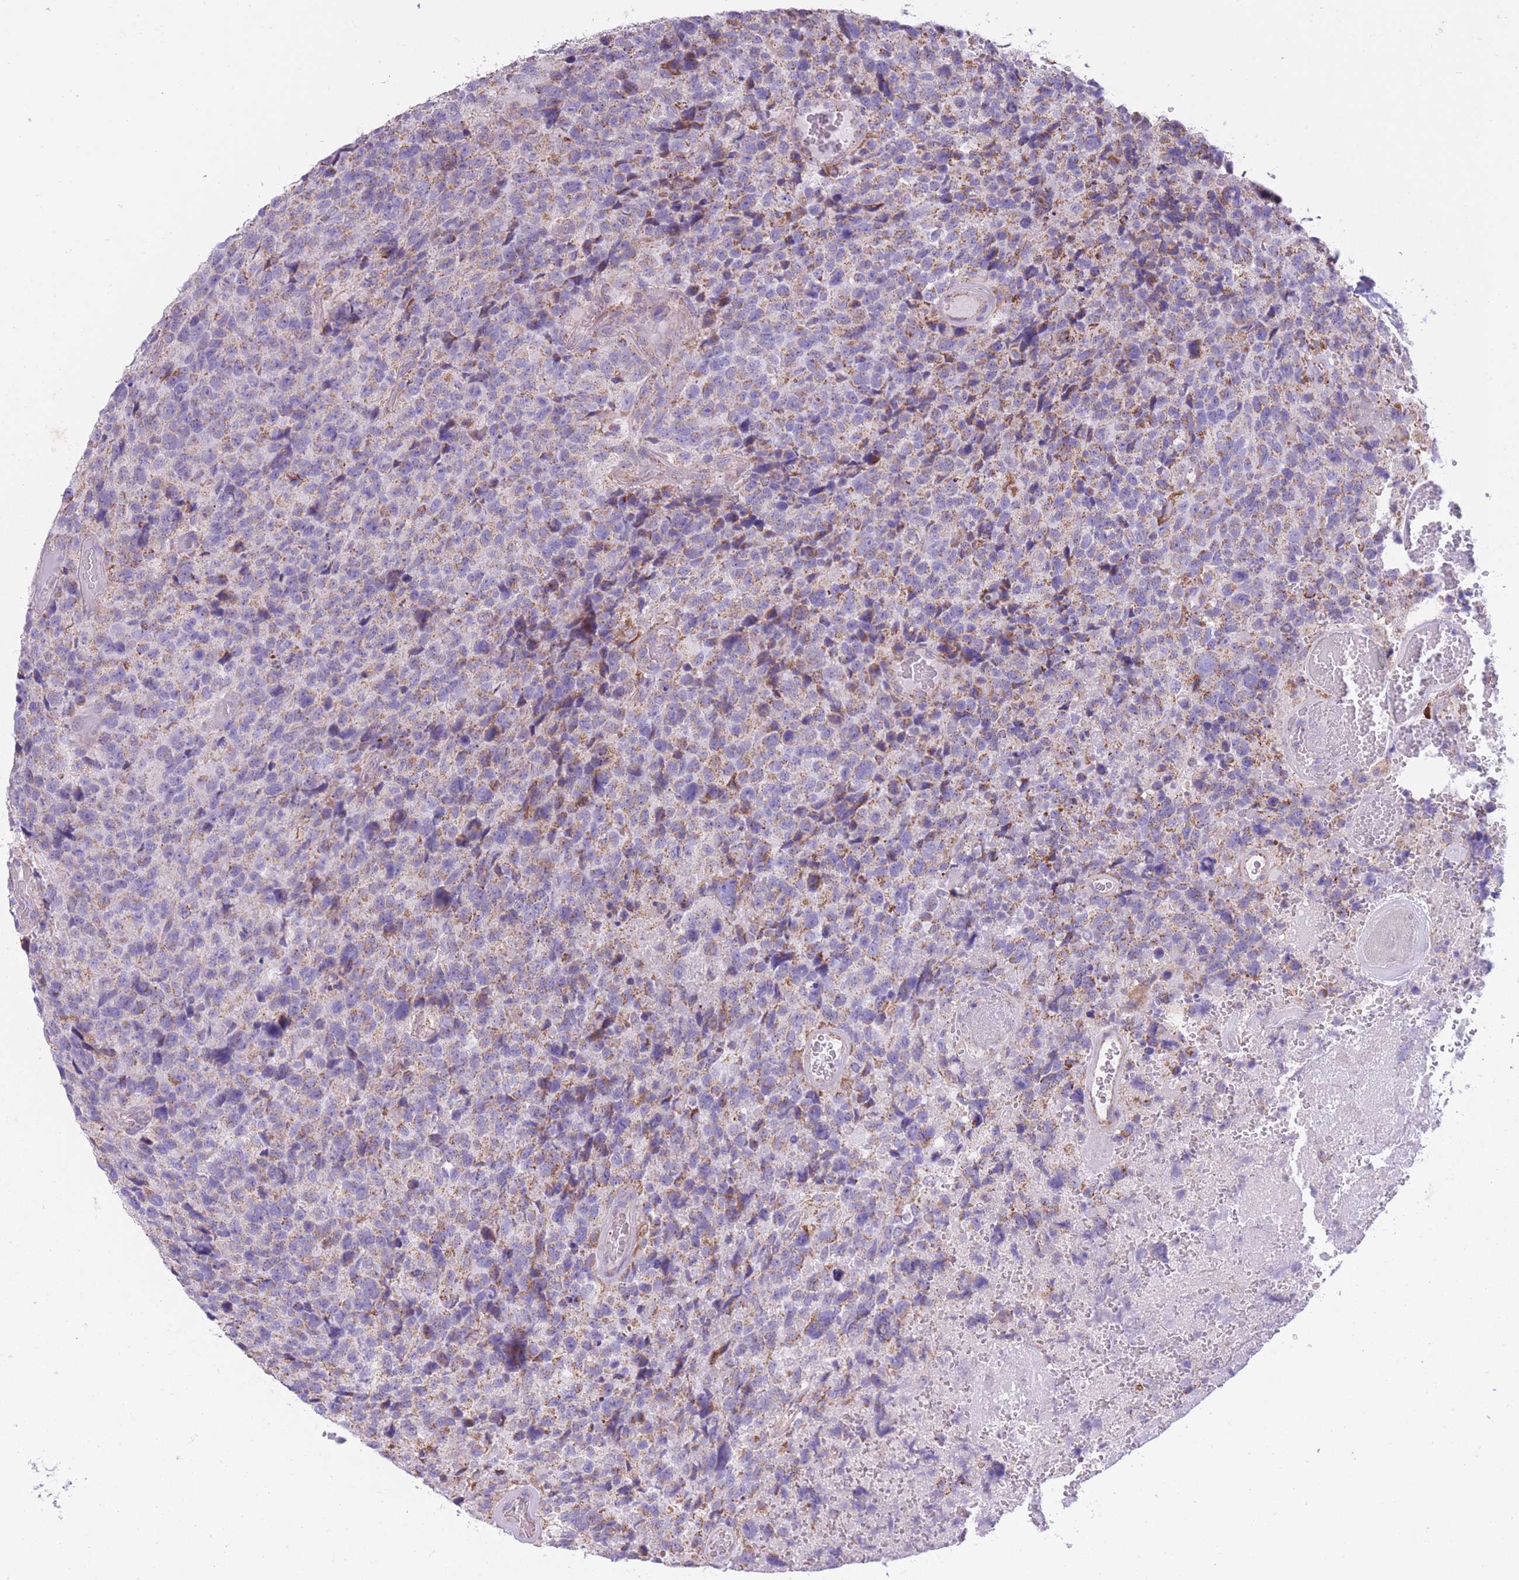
{"staining": {"intensity": "weak", "quantity": "25%-75%", "location": "cytoplasmic/membranous"}, "tissue": "glioma", "cell_type": "Tumor cells", "image_type": "cancer", "snomed": [{"axis": "morphology", "description": "Glioma, malignant, High grade"}, {"axis": "topography", "description": "Brain"}], "caption": "Immunohistochemistry micrograph of neoplastic tissue: human malignant glioma (high-grade) stained using immunohistochemistry (IHC) reveals low levels of weak protein expression localized specifically in the cytoplasmic/membranous of tumor cells, appearing as a cytoplasmic/membranous brown color.", "gene": "PDHA1", "patient": {"sex": "male", "age": 69}}